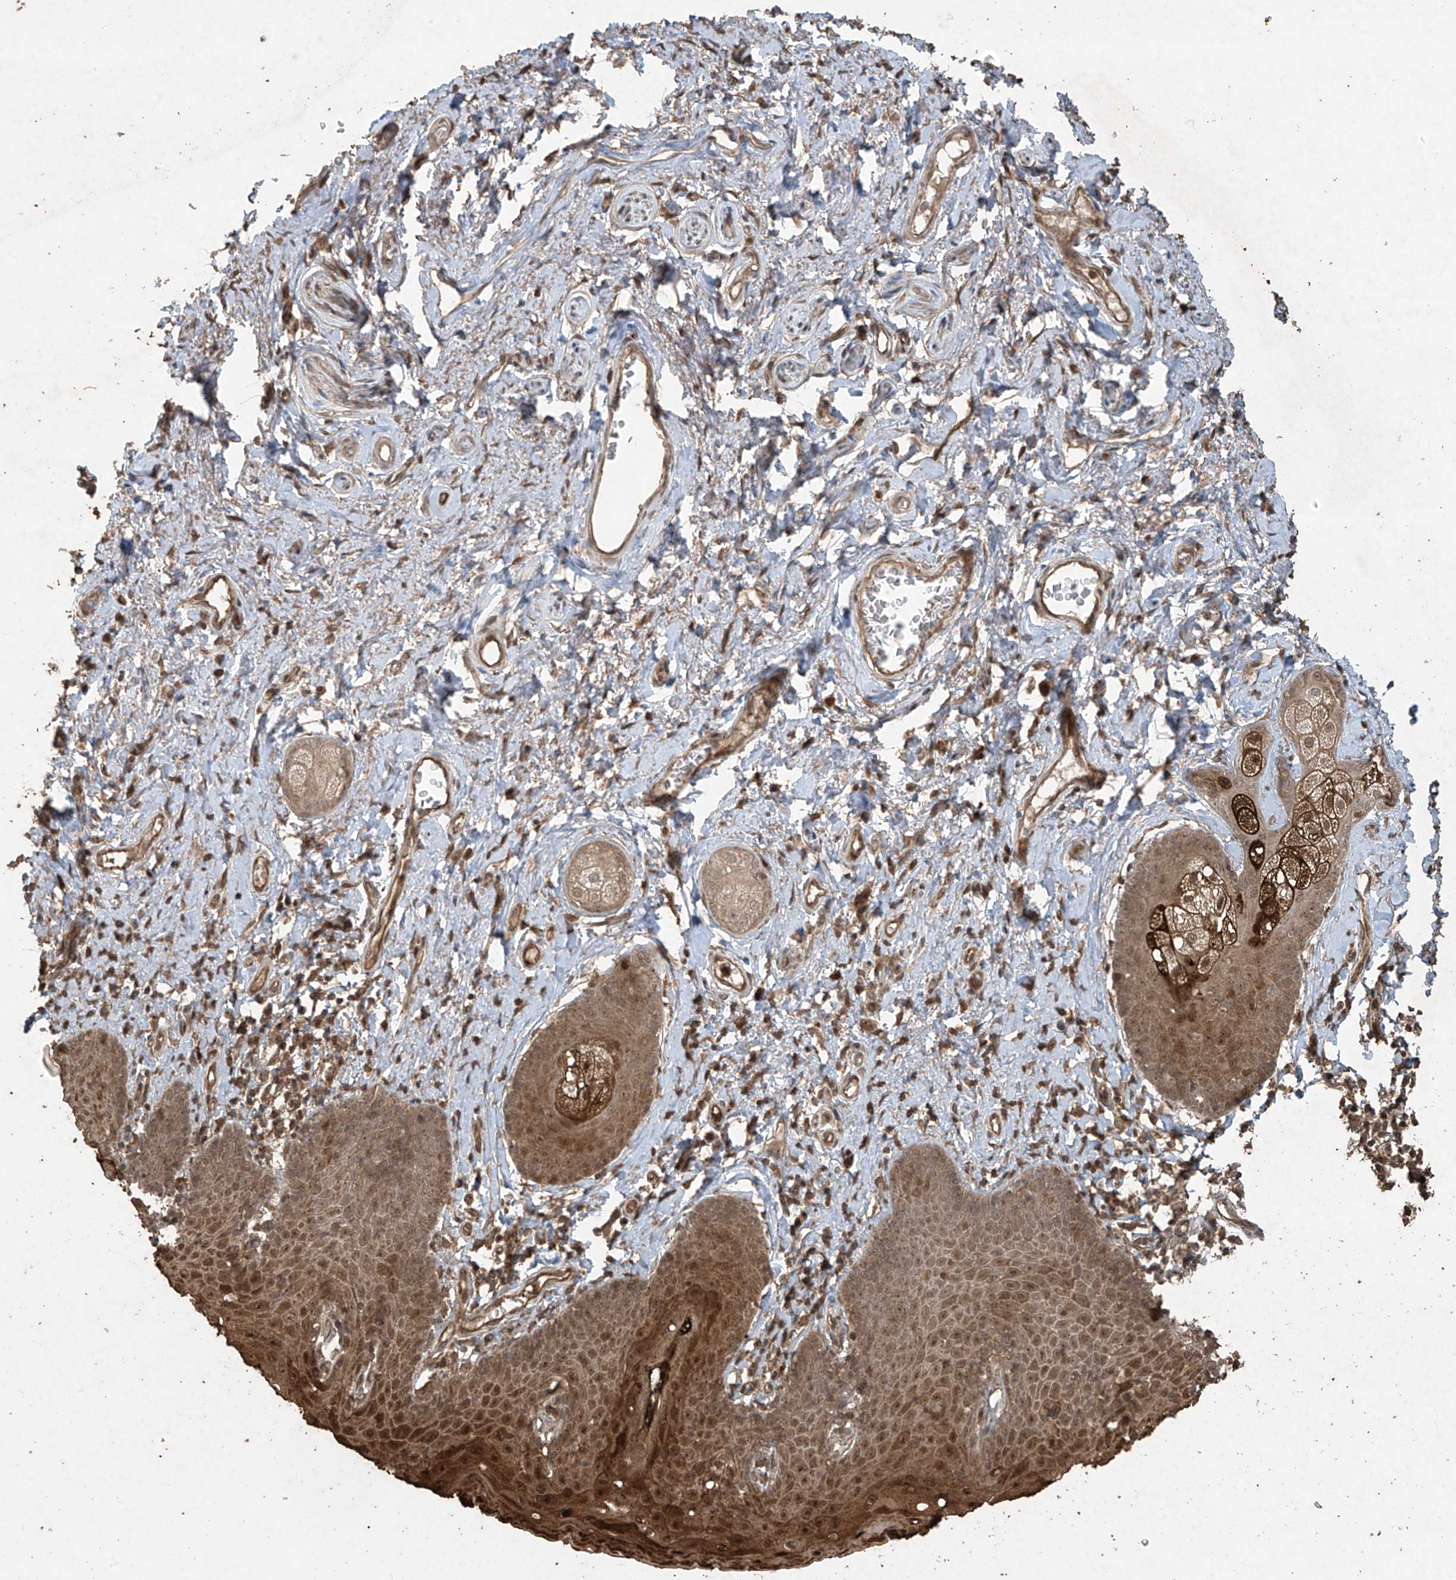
{"staining": {"intensity": "strong", "quantity": ">75%", "location": "cytoplasmic/membranous,nuclear"}, "tissue": "skin", "cell_type": "Epidermal cells", "image_type": "normal", "snomed": [{"axis": "morphology", "description": "Normal tissue, NOS"}, {"axis": "topography", "description": "Vulva"}], "caption": "Epidermal cells demonstrate strong cytoplasmic/membranous,nuclear expression in approximately >75% of cells in benign skin. (Brightfield microscopy of DAB IHC at high magnification).", "gene": "PGPEP1", "patient": {"sex": "female", "age": 66}}